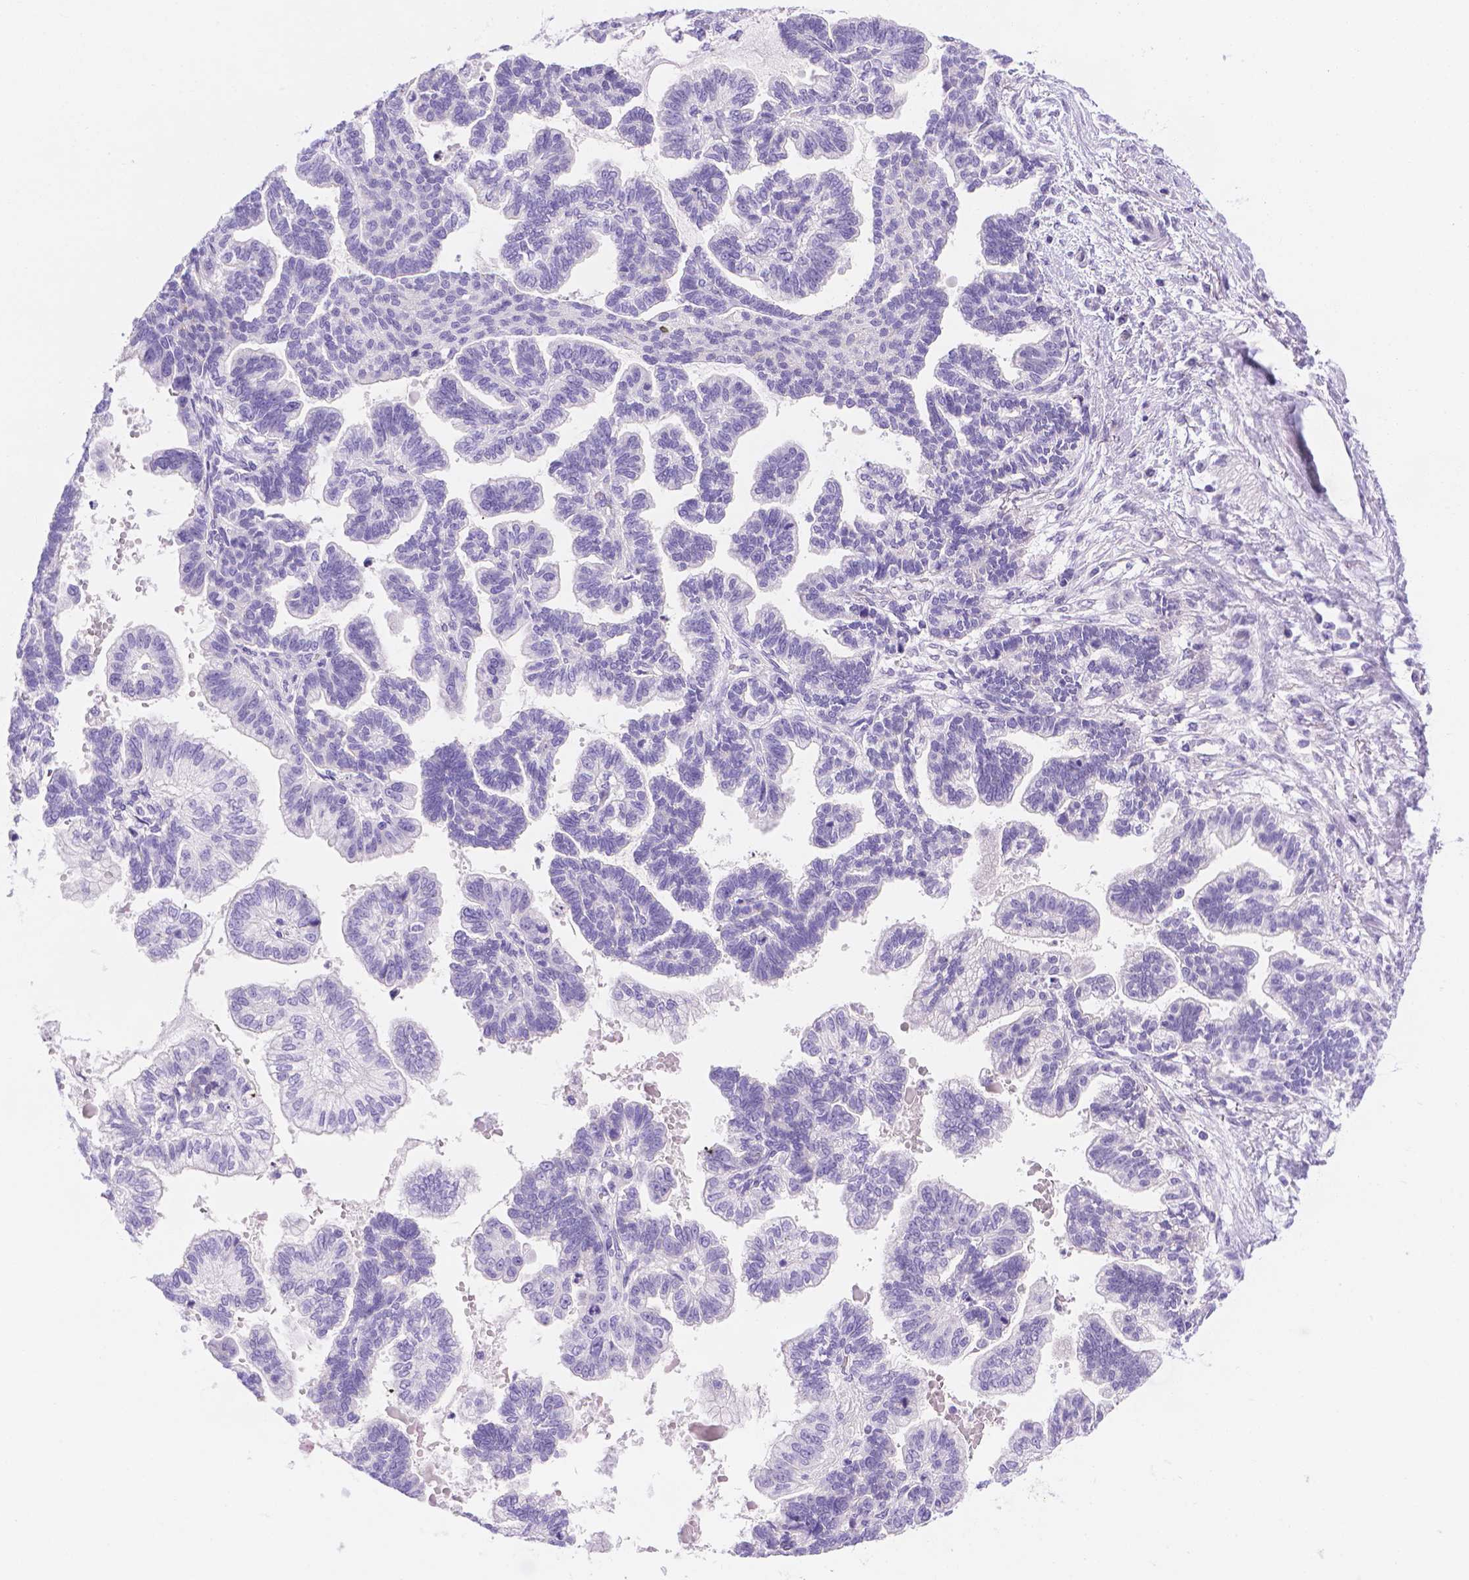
{"staining": {"intensity": "negative", "quantity": "none", "location": "none"}, "tissue": "stomach cancer", "cell_type": "Tumor cells", "image_type": "cancer", "snomed": [{"axis": "morphology", "description": "Adenocarcinoma, NOS"}, {"axis": "topography", "description": "Stomach"}], "caption": "IHC of stomach adenocarcinoma shows no expression in tumor cells.", "gene": "MLN", "patient": {"sex": "male", "age": 83}}